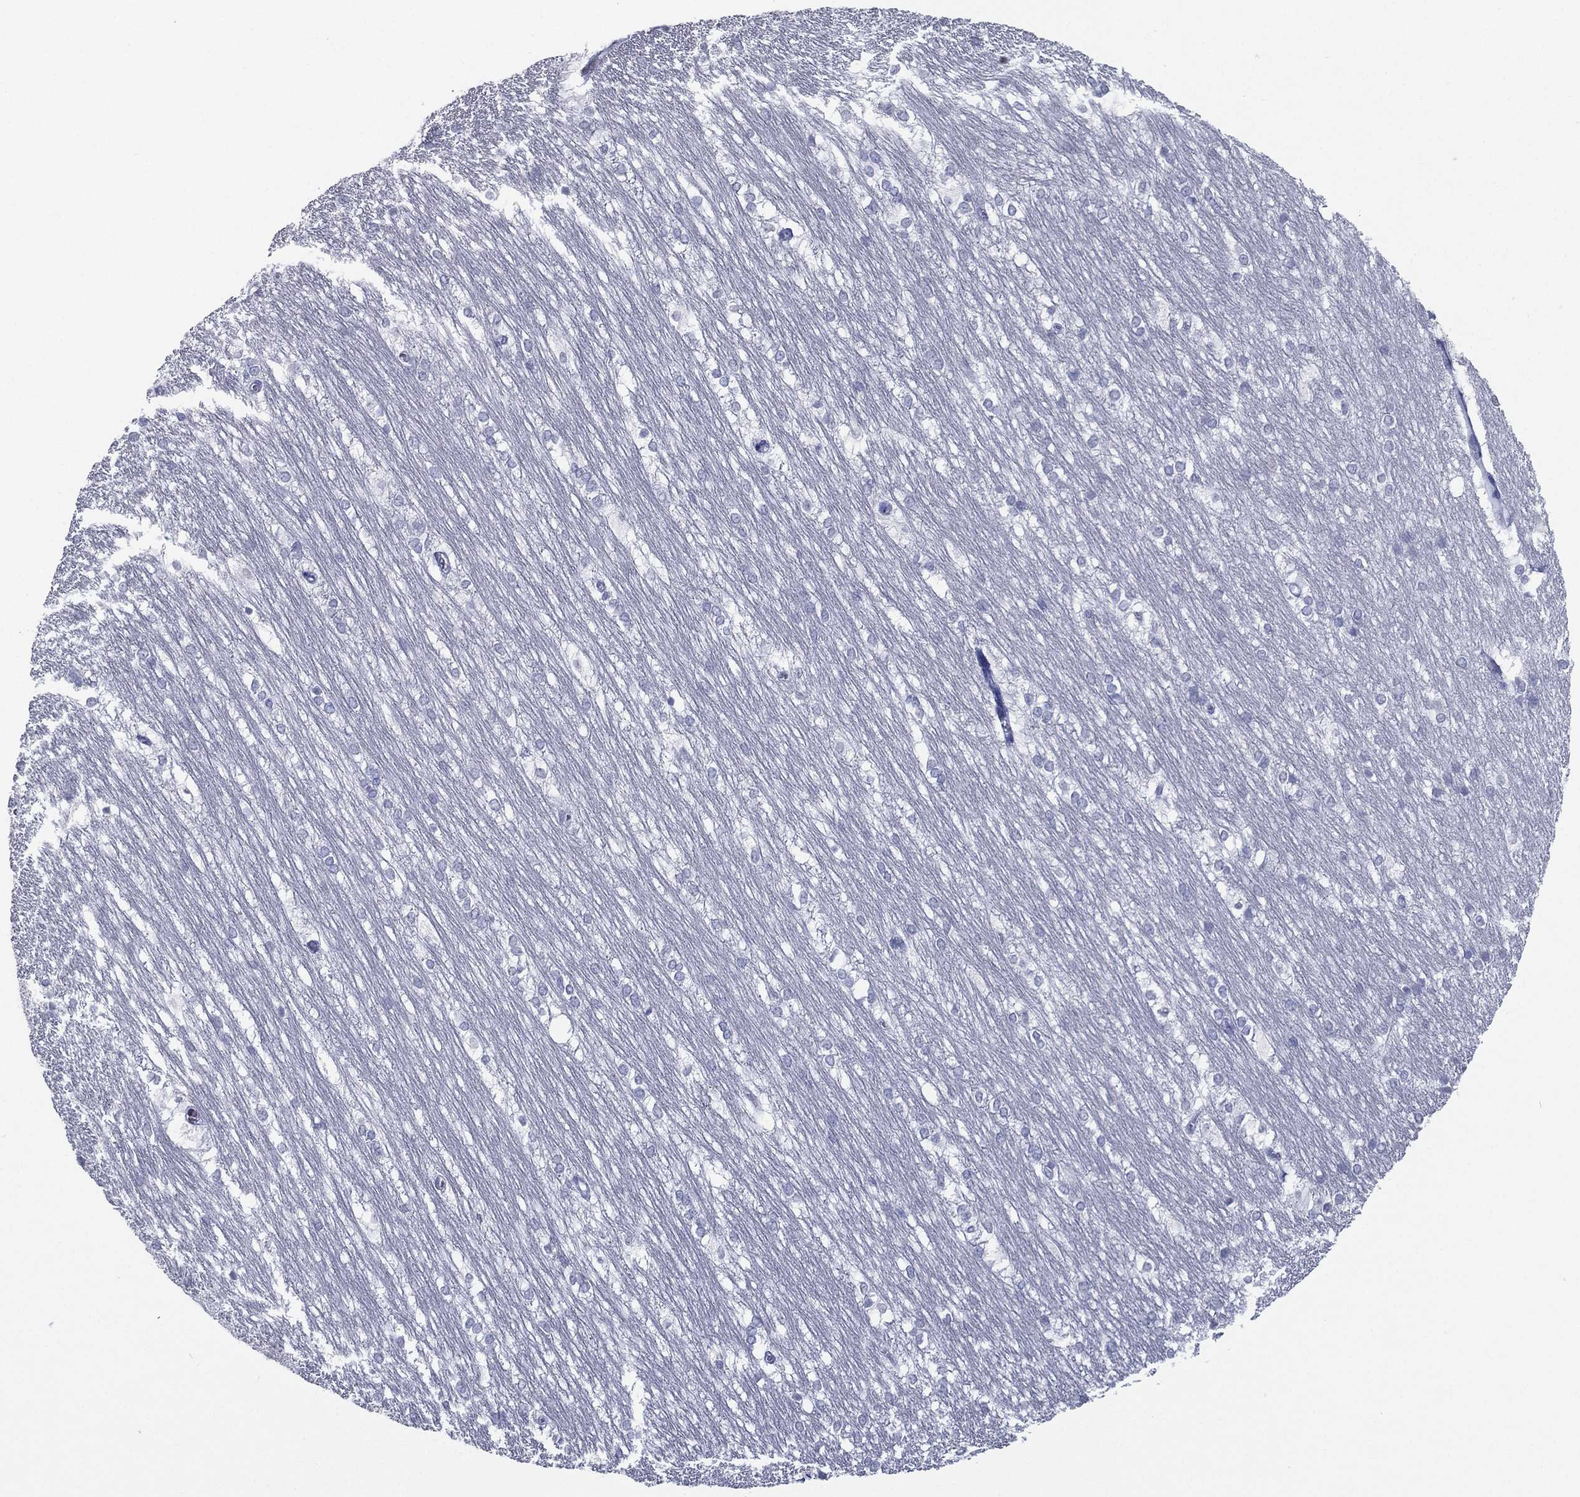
{"staining": {"intensity": "negative", "quantity": "none", "location": "none"}, "tissue": "hippocampus", "cell_type": "Glial cells", "image_type": "normal", "snomed": [{"axis": "morphology", "description": "Normal tissue, NOS"}, {"axis": "topography", "description": "Cerebral cortex"}, {"axis": "topography", "description": "Hippocampus"}], "caption": "High power microscopy image of an immunohistochemistry (IHC) photomicrograph of benign hippocampus, revealing no significant expression in glial cells.", "gene": "PYHIN1", "patient": {"sex": "female", "age": 19}}